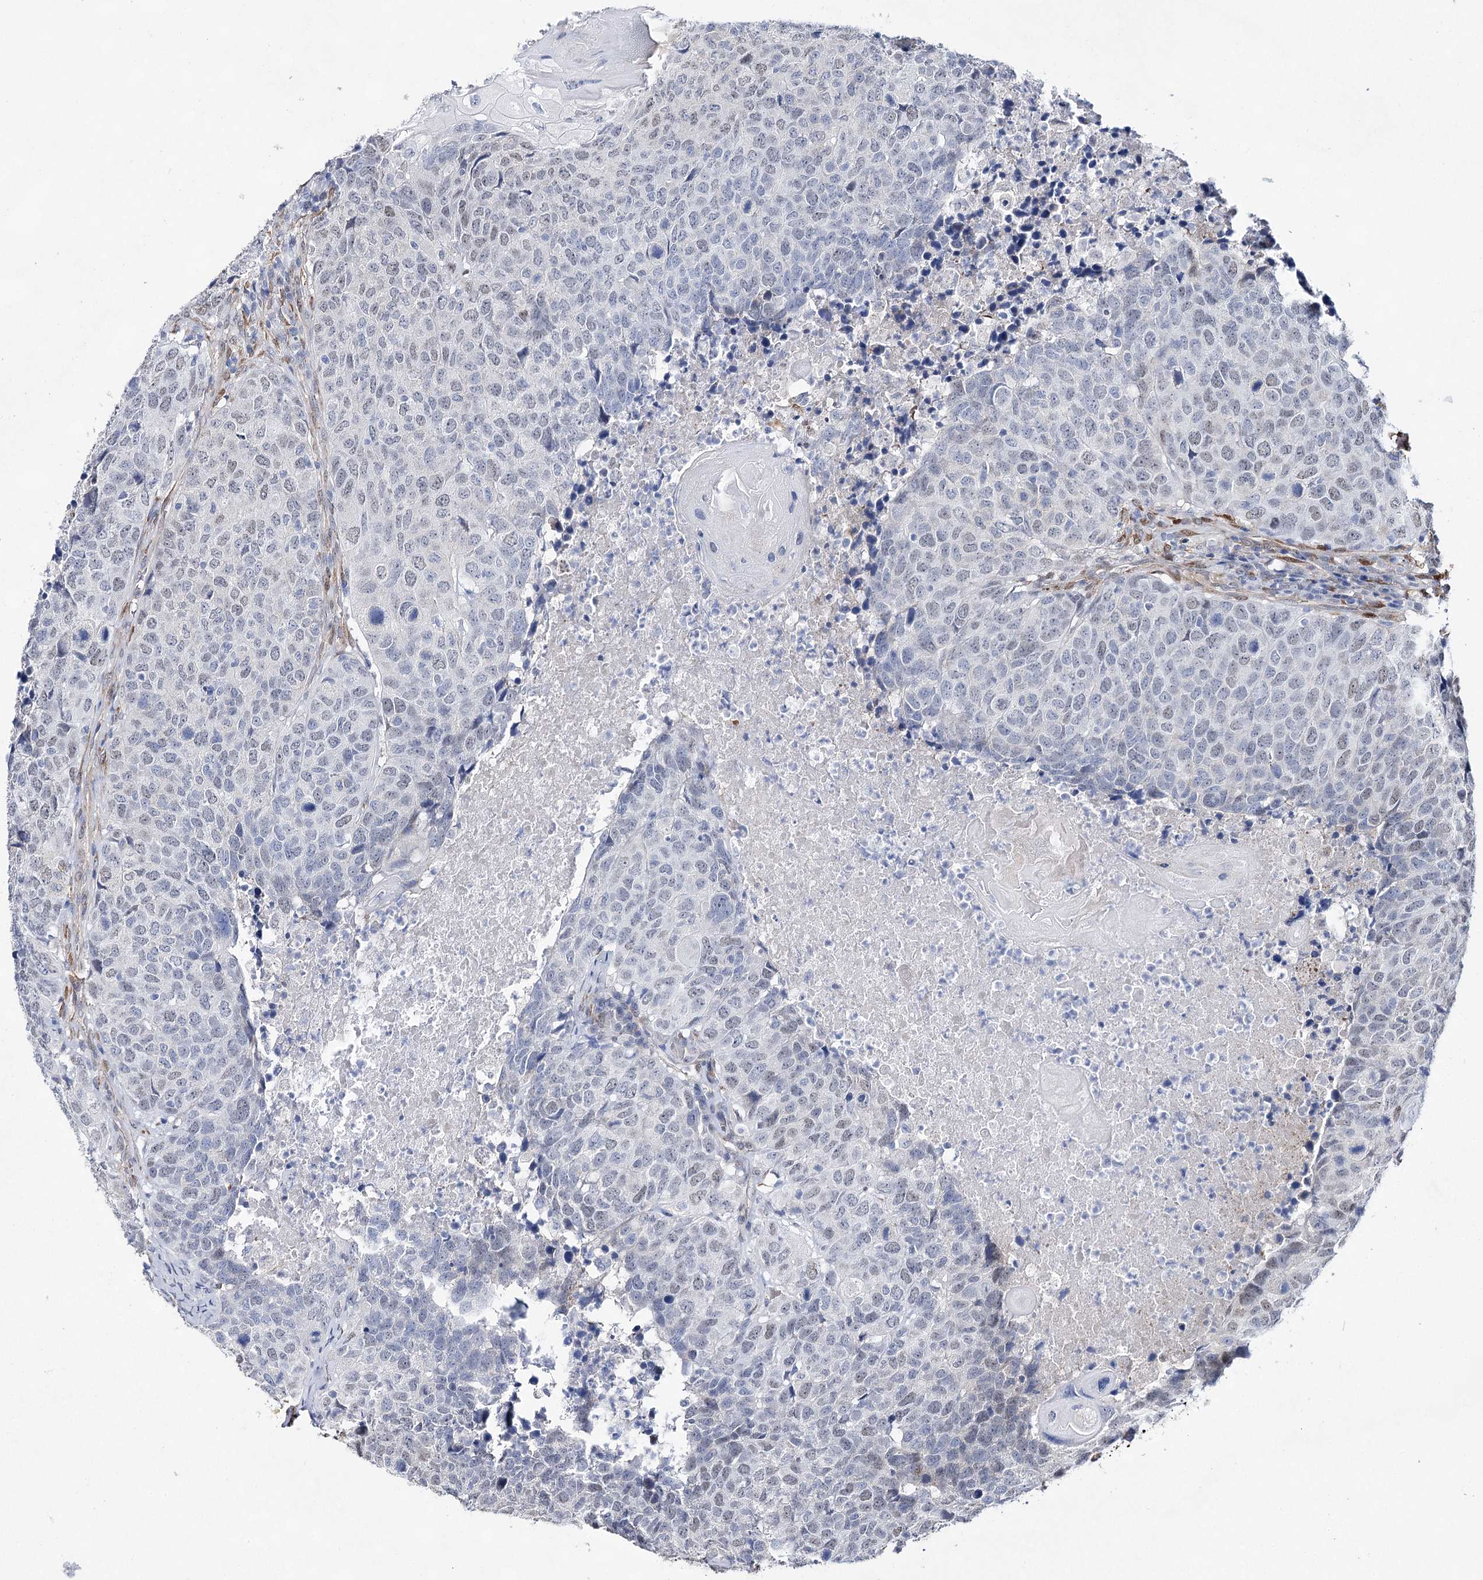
{"staining": {"intensity": "weak", "quantity": "<25%", "location": "nuclear"}, "tissue": "head and neck cancer", "cell_type": "Tumor cells", "image_type": "cancer", "snomed": [{"axis": "morphology", "description": "Squamous cell carcinoma, NOS"}, {"axis": "topography", "description": "Head-Neck"}], "caption": "Photomicrograph shows no protein staining in tumor cells of head and neck cancer (squamous cell carcinoma) tissue.", "gene": "UGDH", "patient": {"sex": "male", "age": 66}}